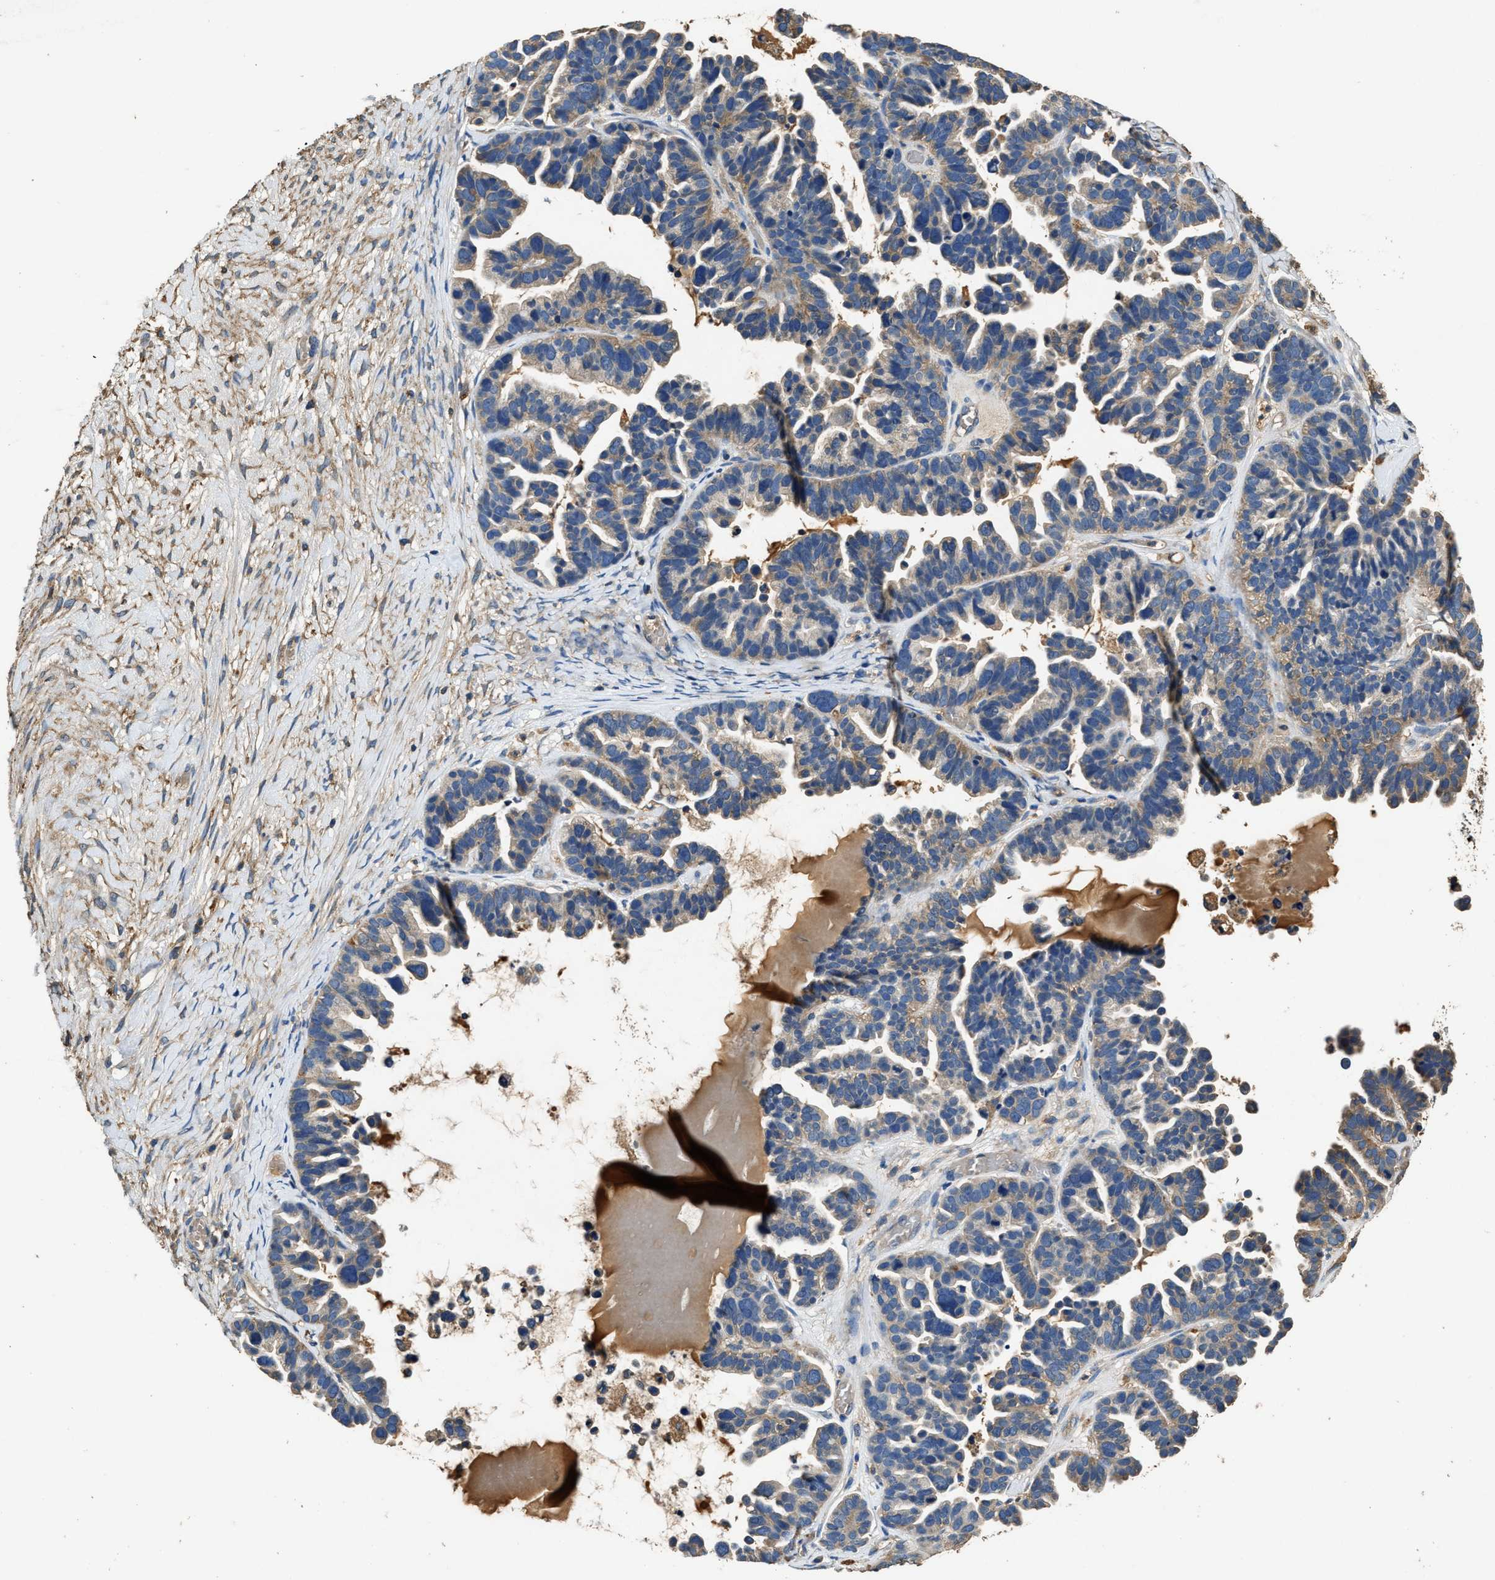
{"staining": {"intensity": "weak", "quantity": ">75%", "location": "cytoplasmic/membranous"}, "tissue": "ovarian cancer", "cell_type": "Tumor cells", "image_type": "cancer", "snomed": [{"axis": "morphology", "description": "Cystadenocarcinoma, serous, NOS"}, {"axis": "topography", "description": "Ovary"}], "caption": "Immunohistochemistry (IHC) of ovarian cancer exhibits low levels of weak cytoplasmic/membranous staining in about >75% of tumor cells.", "gene": "BLOC1S1", "patient": {"sex": "female", "age": 56}}